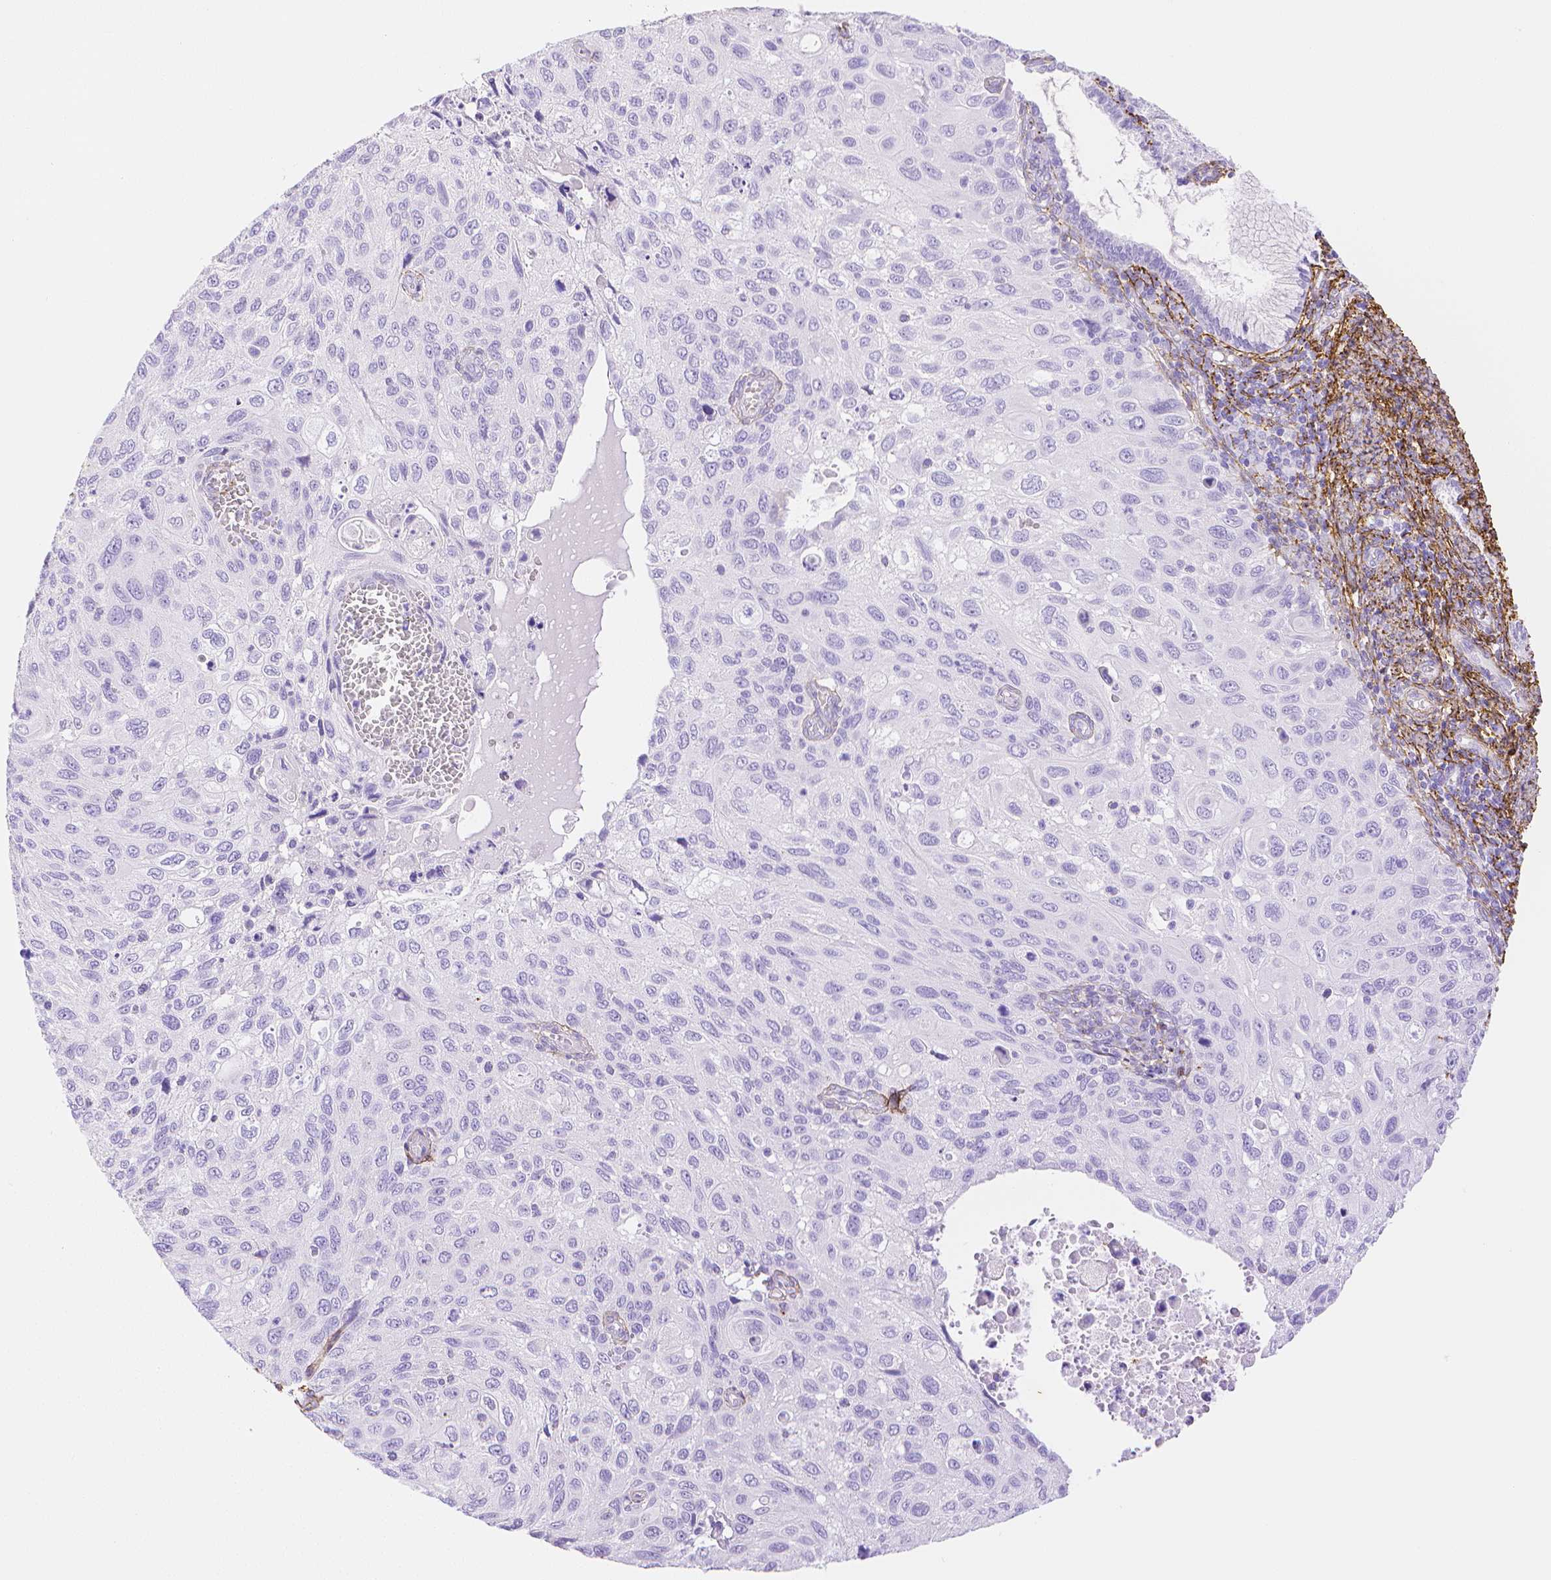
{"staining": {"intensity": "negative", "quantity": "none", "location": "none"}, "tissue": "cervical cancer", "cell_type": "Tumor cells", "image_type": "cancer", "snomed": [{"axis": "morphology", "description": "Squamous cell carcinoma, NOS"}, {"axis": "topography", "description": "Cervix"}], "caption": "Immunohistochemistry micrograph of neoplastic tissue: human cervical cancer (squamous cell carcinoma) stained with DAB demonstrates no significant protein positivity in tumor cells.", "gene": "FBN1", "patient": {"sex": "female", "age": 70}}